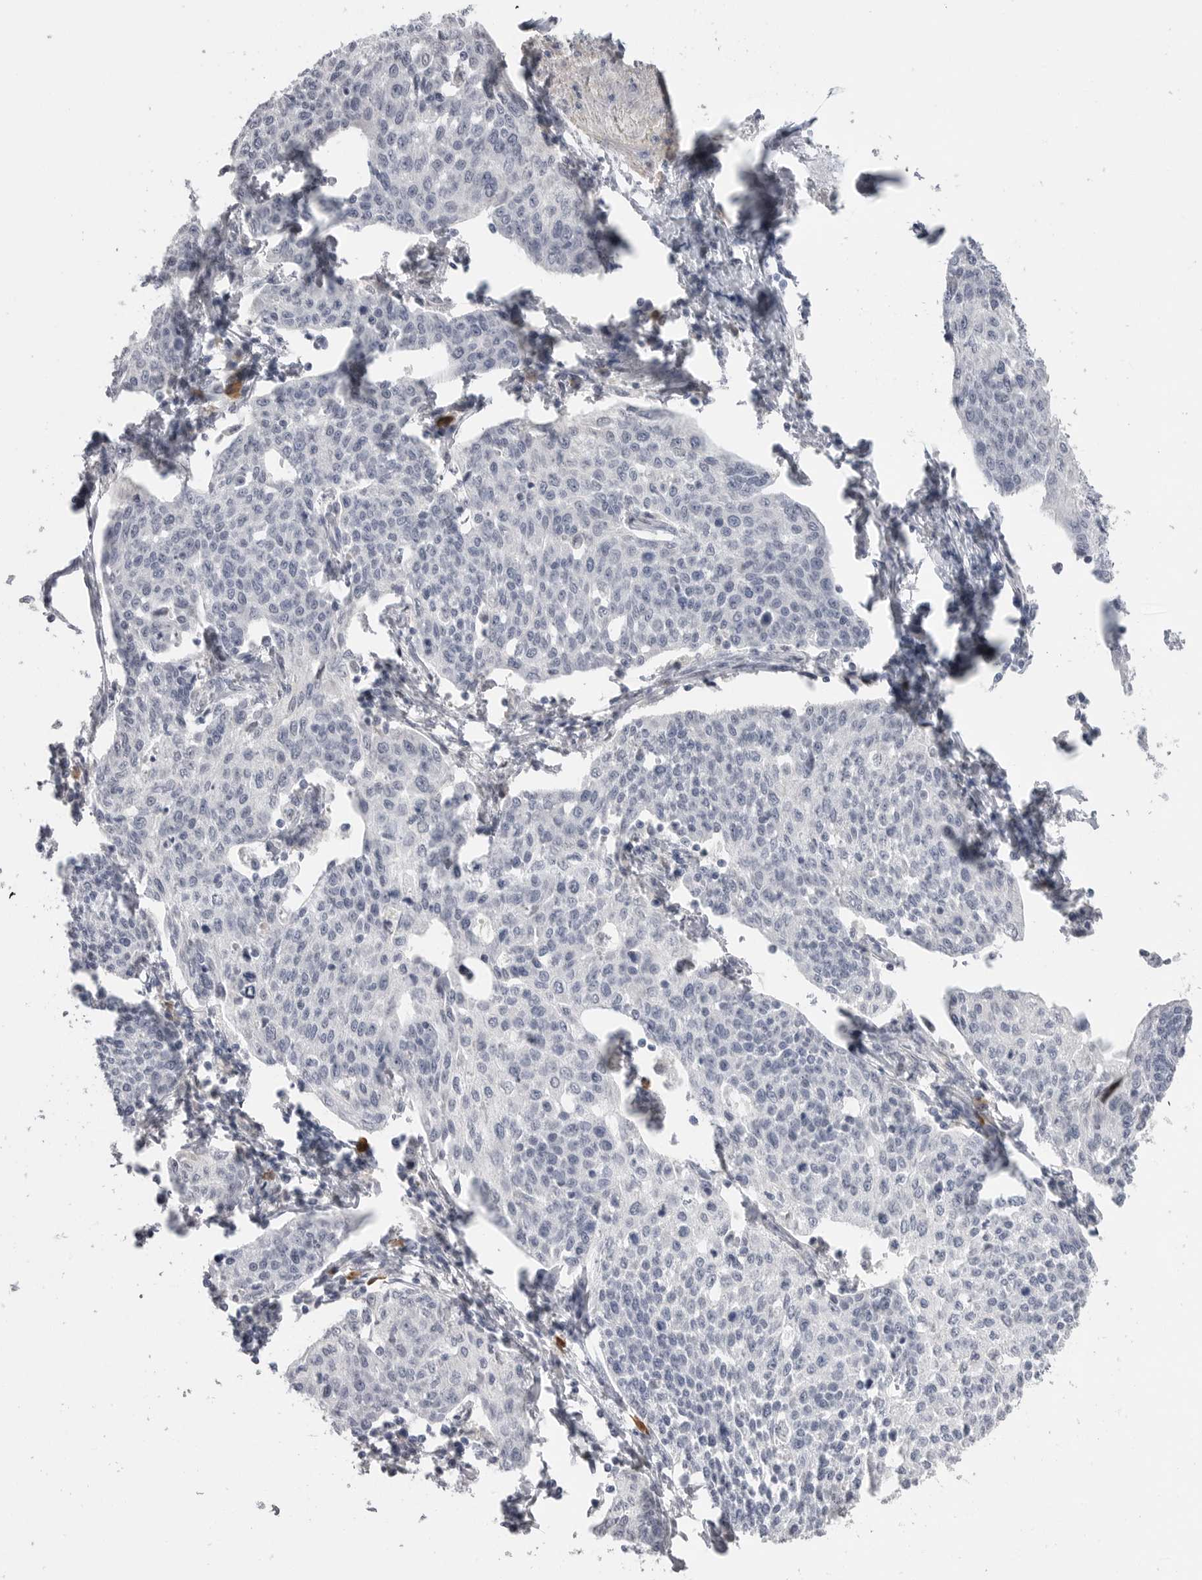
{"staining": {"intensity": "negative", "quantity": "none", "location": "none"}, "tissue": "cervical cancer", "cell_type": "Tumor cells", "image_type": "cancer", "snomed": [{"axis": "morphology", "description": "Squamous cell carcinoma, NOS"}, {"axis": "topography", "description": "Cervix"}], "caption": "High power microscopy histopathology image of an immunohistochemistry photomicrograph of squamous cell carcinoma (cervical), revealing no significant positivity in tumor cells. The staining is performed using DAB (3,3'-diaminobenzidine) brown chromogen with nuclei counter-stained in using hematoxylin.", "gene": "PLEKHF1", "patient": {"sex": "female", "age": 34}}